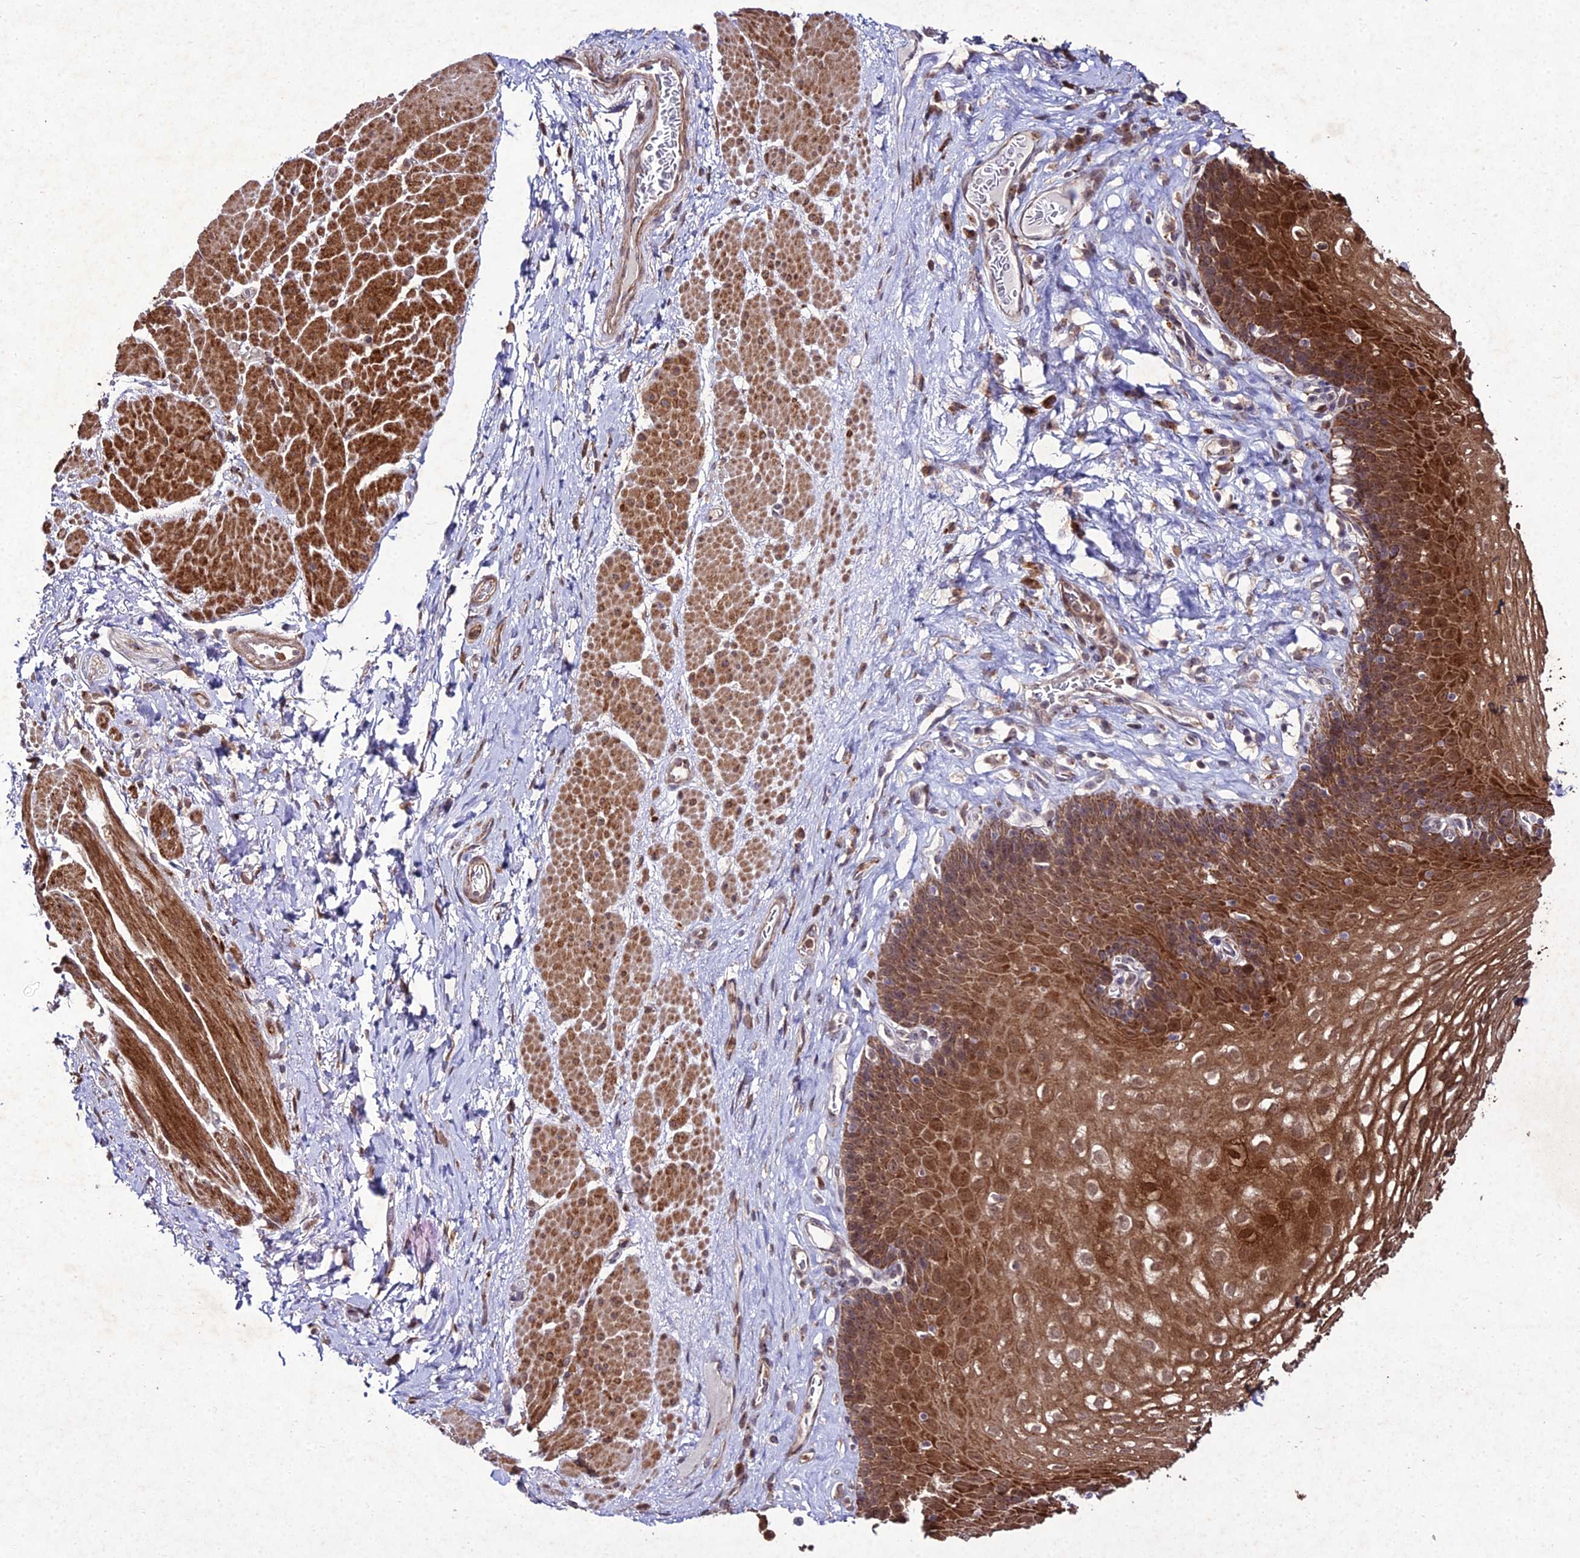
{"staining": {"intensity": "strong", "quantity": ">75%", "location": "cytoplasmic/membranous,nuclear"}, "tissue": "esophagus", "cell_type": "Squamous epithelial cells", "image_type": "normal", "snomed": [{"axis": "morphology", "description": "Normal tissue, NOS"}, {"axis": "topography", "description": "Esophagus"}], "caption": "Protein expression analysis of benign esophagus shows strong cytoplasmic/membranous,nuclear staining in about >75% of squamous epithelial cells.", "gene": "ZNF766", "patient": {"sex": "female", "age": 66}}